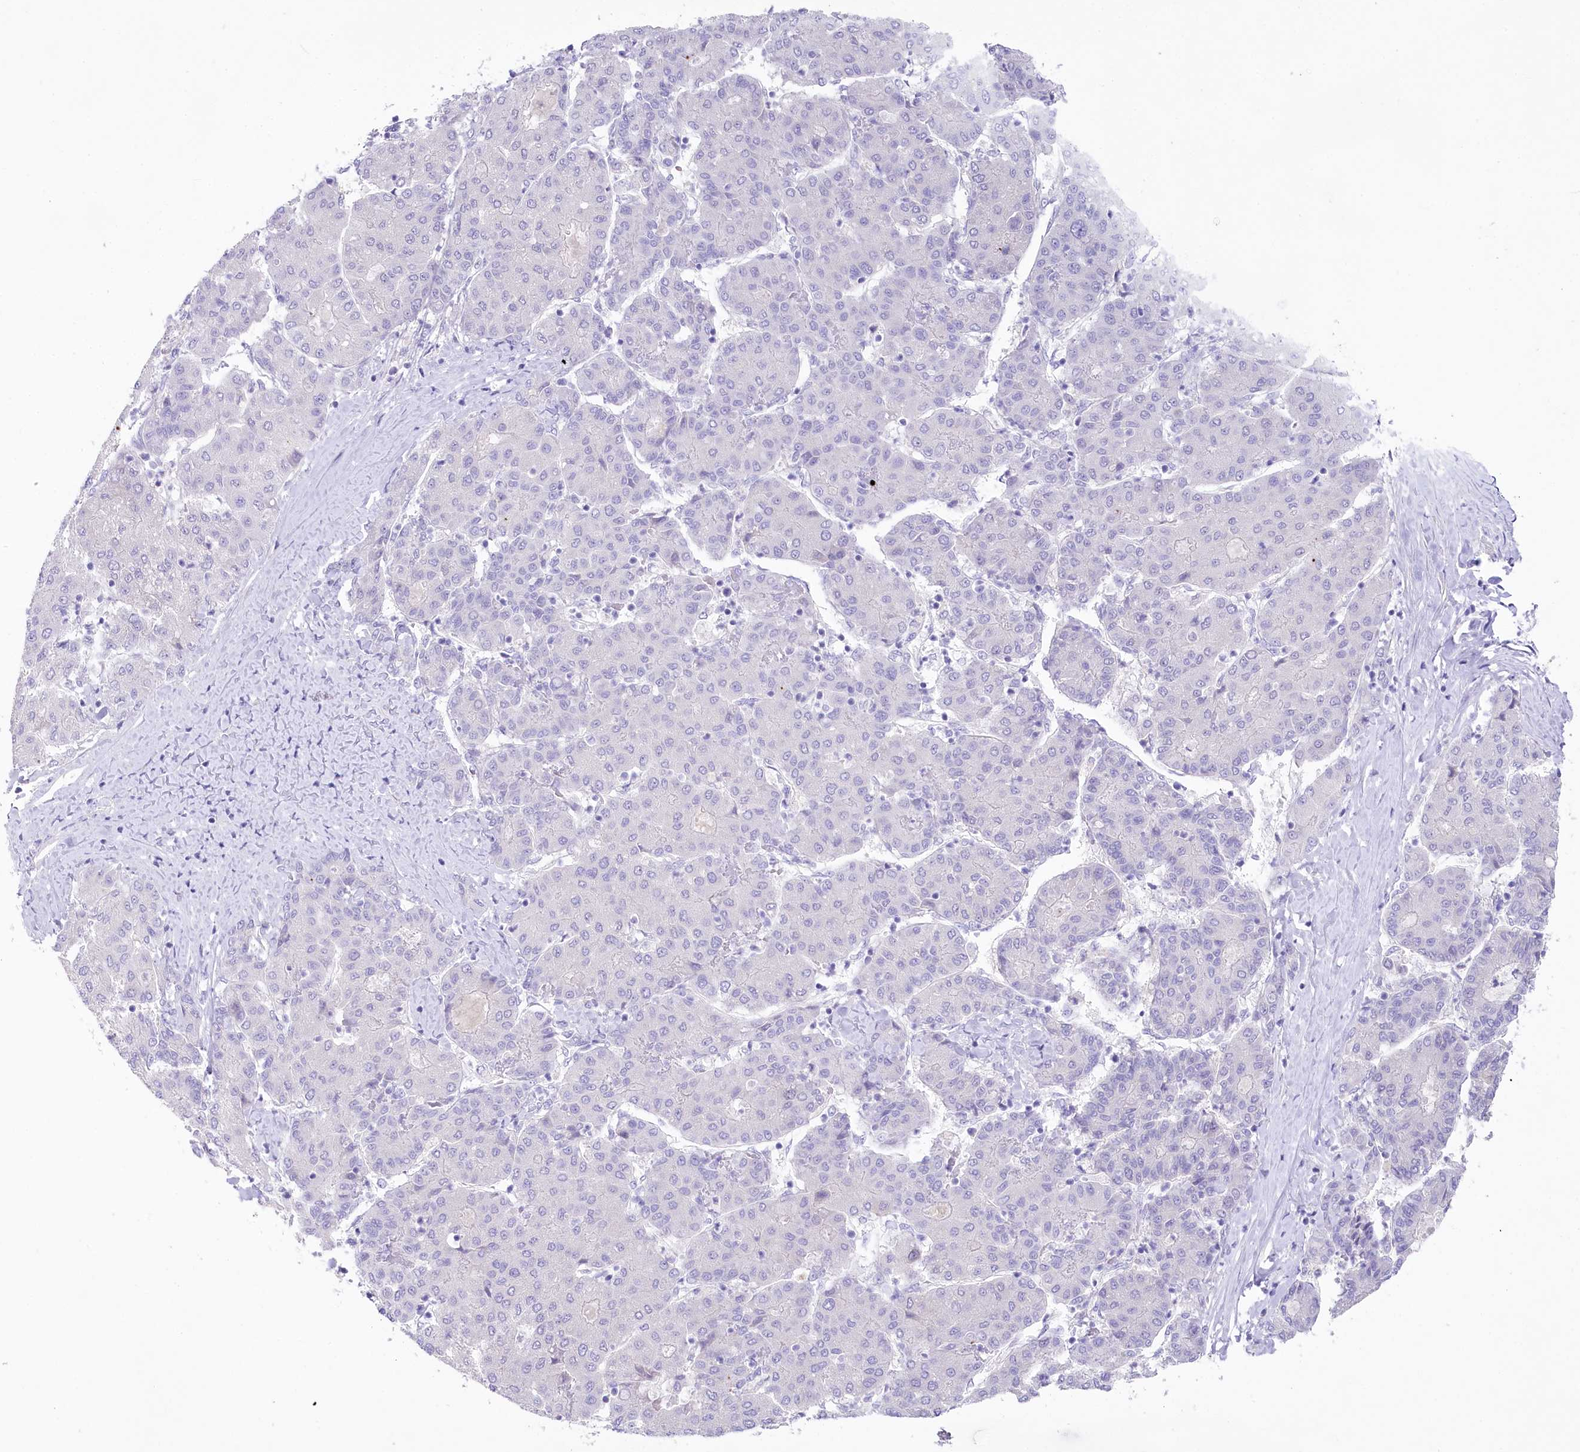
{"staining": {"intensity": "negative", "quantity": "none", "location": "none"}, "tissue": "liver cancer", "cell_type": "Tumor cells", "image_type": "cancer", "snomed": [{"axis": "morphology", "description": "Carcinoma, Hepatocellular, NOS"}, {"axis": "topography", "description": "Liver"}], "caption": "Immunohistochemistry image of neoplastic tissue: hepatocellular carcinoma (liver) stained with DAB demonstrates no significant protein expression in tumor cells.", "gene": "MYOZ1", "patient": {"sex": "male", "age": 65}}